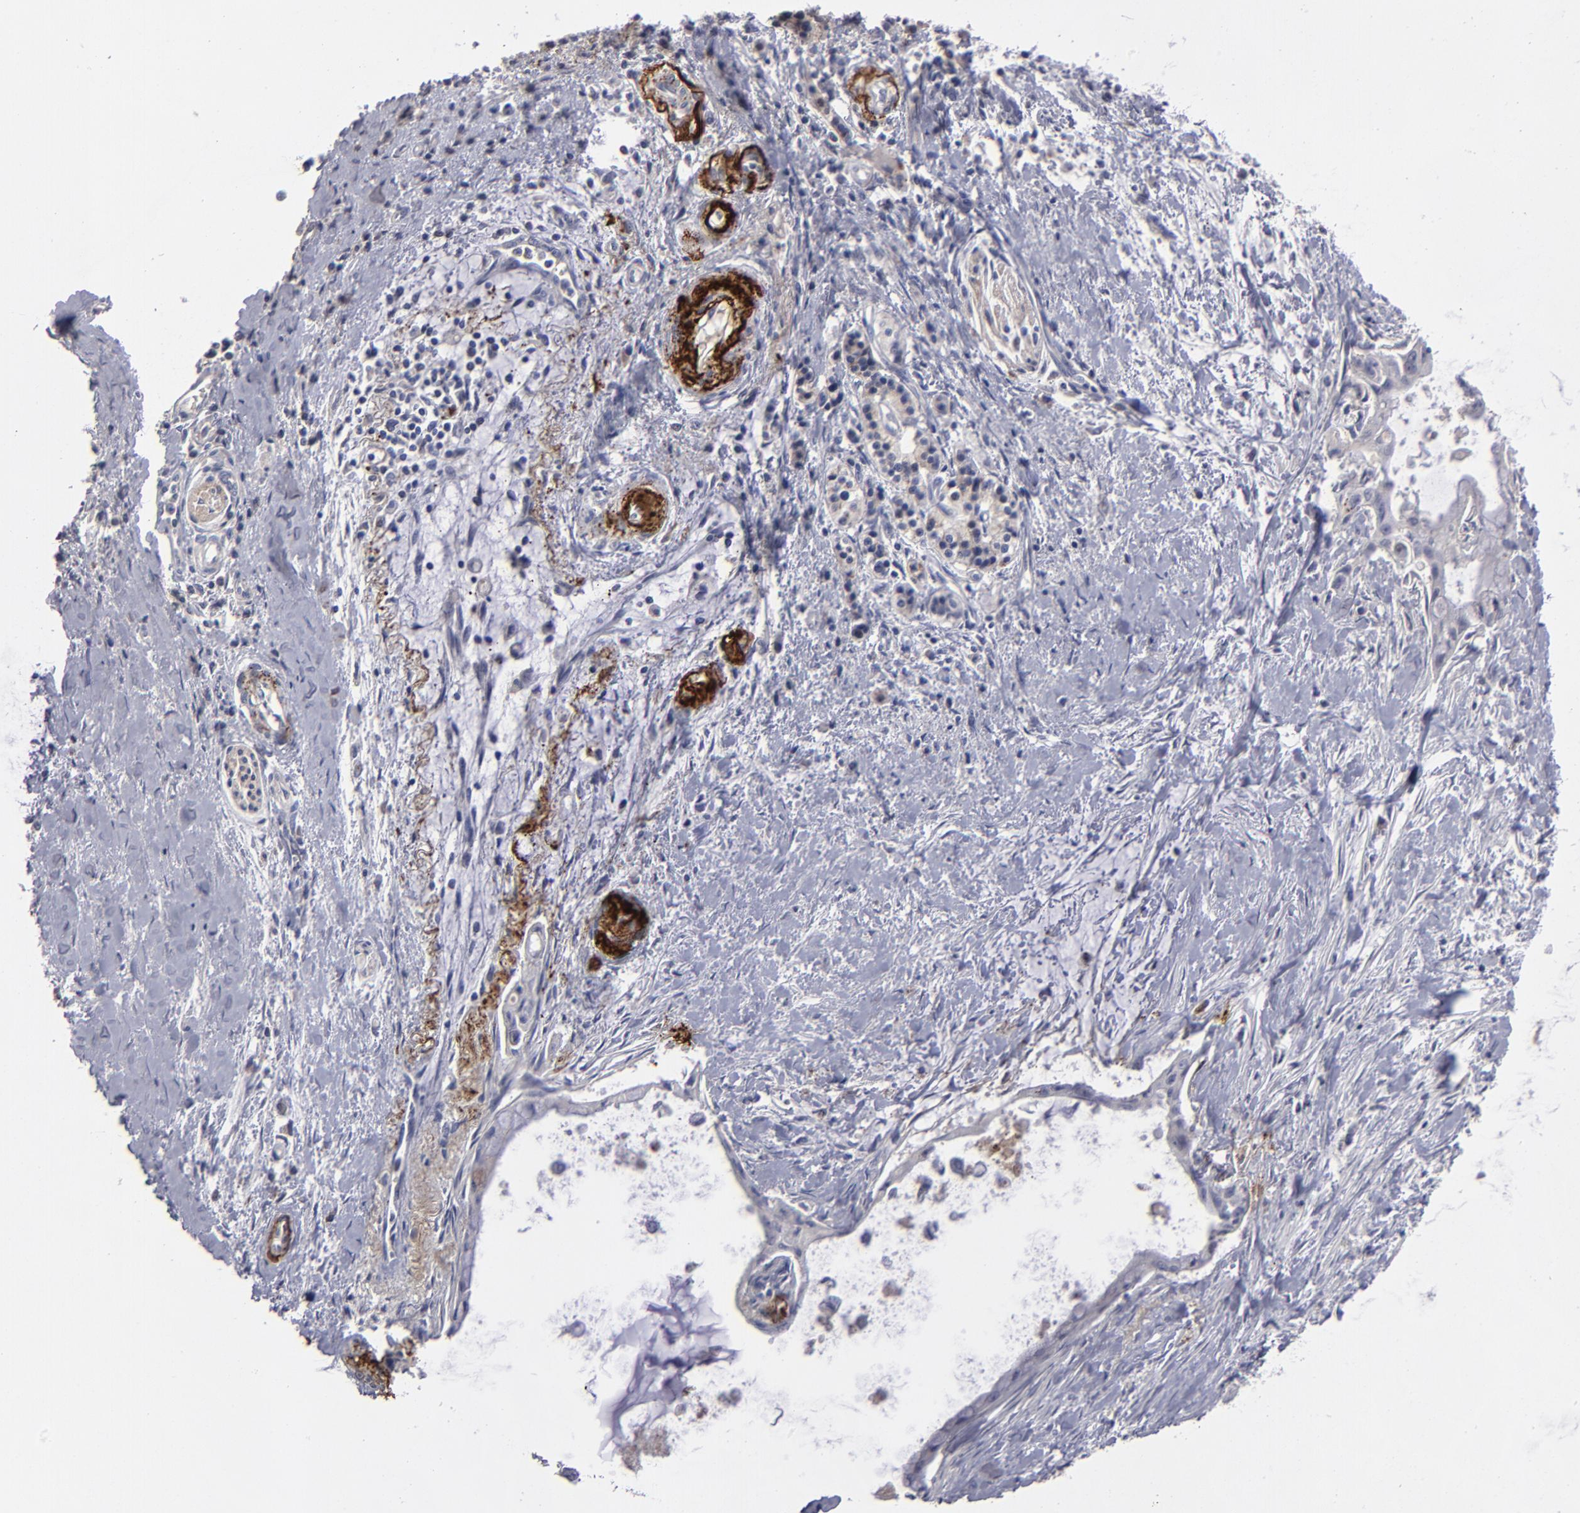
{"staining": {"intensity": "weak", "quantity": "<25%", "location": "cytoplasmic/membranous"}, "tissue": "pancreatic cancer", "cell_type": "Tumor cells", "image_type": "cancer", "snomed": [{"axis": "morphology", "description": "Adenocarcinoma, NOS"}, {"axis": "topography", "description": "Pancreas"}], "caption": "This is a photomicrograph of immunohistochemistry staining of pancreatic adenocarcinoma, which shows no staining in tumor cells. (DAB (3,3'-diaminobenzidine) immunohistochemistry visualized using brightfield microscopy, high magnification).", "gene": "GPM6B", "patient": {"sex": "male", "age": 59}}